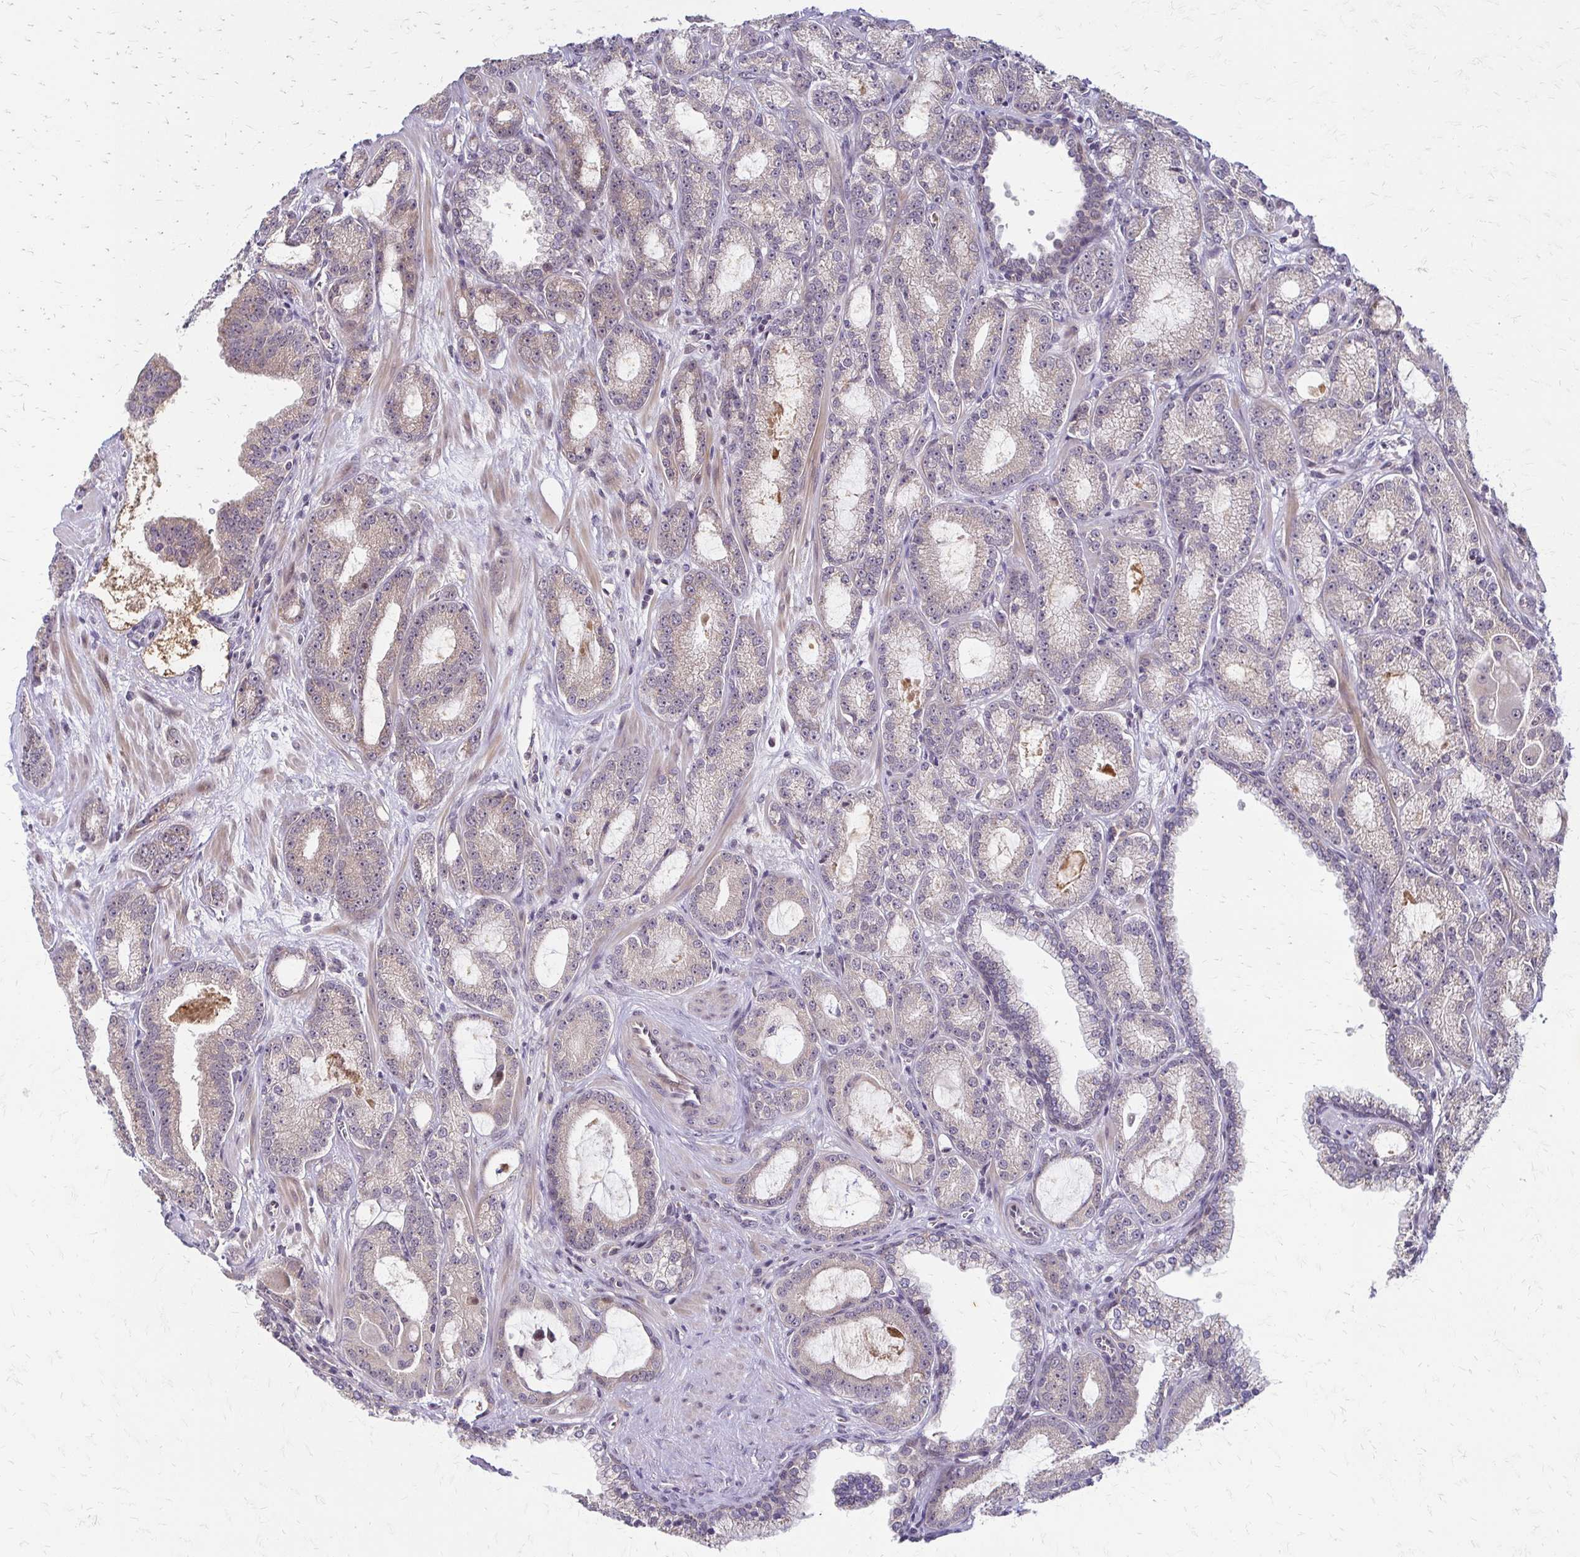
{"staining": {"intensity": "weak", "quantity": ">75%", "location": "cytoplasmic/membranous"}, "tissue": "prostate cancer", "cell_type": "Tumor cells", "image_type": "cancer", "snomed": [{"axis": "morphology", "description": "Adenocarcinoma, High grade"}, {"axis": "topography", "description": "Prostate"}], "caption": "IHC histopathology image of neoplastic tissue: human prostate cancer stained using IHC reveals low levels of weak protein expression localized specifically in the cytoplasmic/membranous of tumor cells, appearing as a cytoplasmic/membranous brown color.", "gene": "TRIR", "patient": {"sex": "male", "age": 65}}